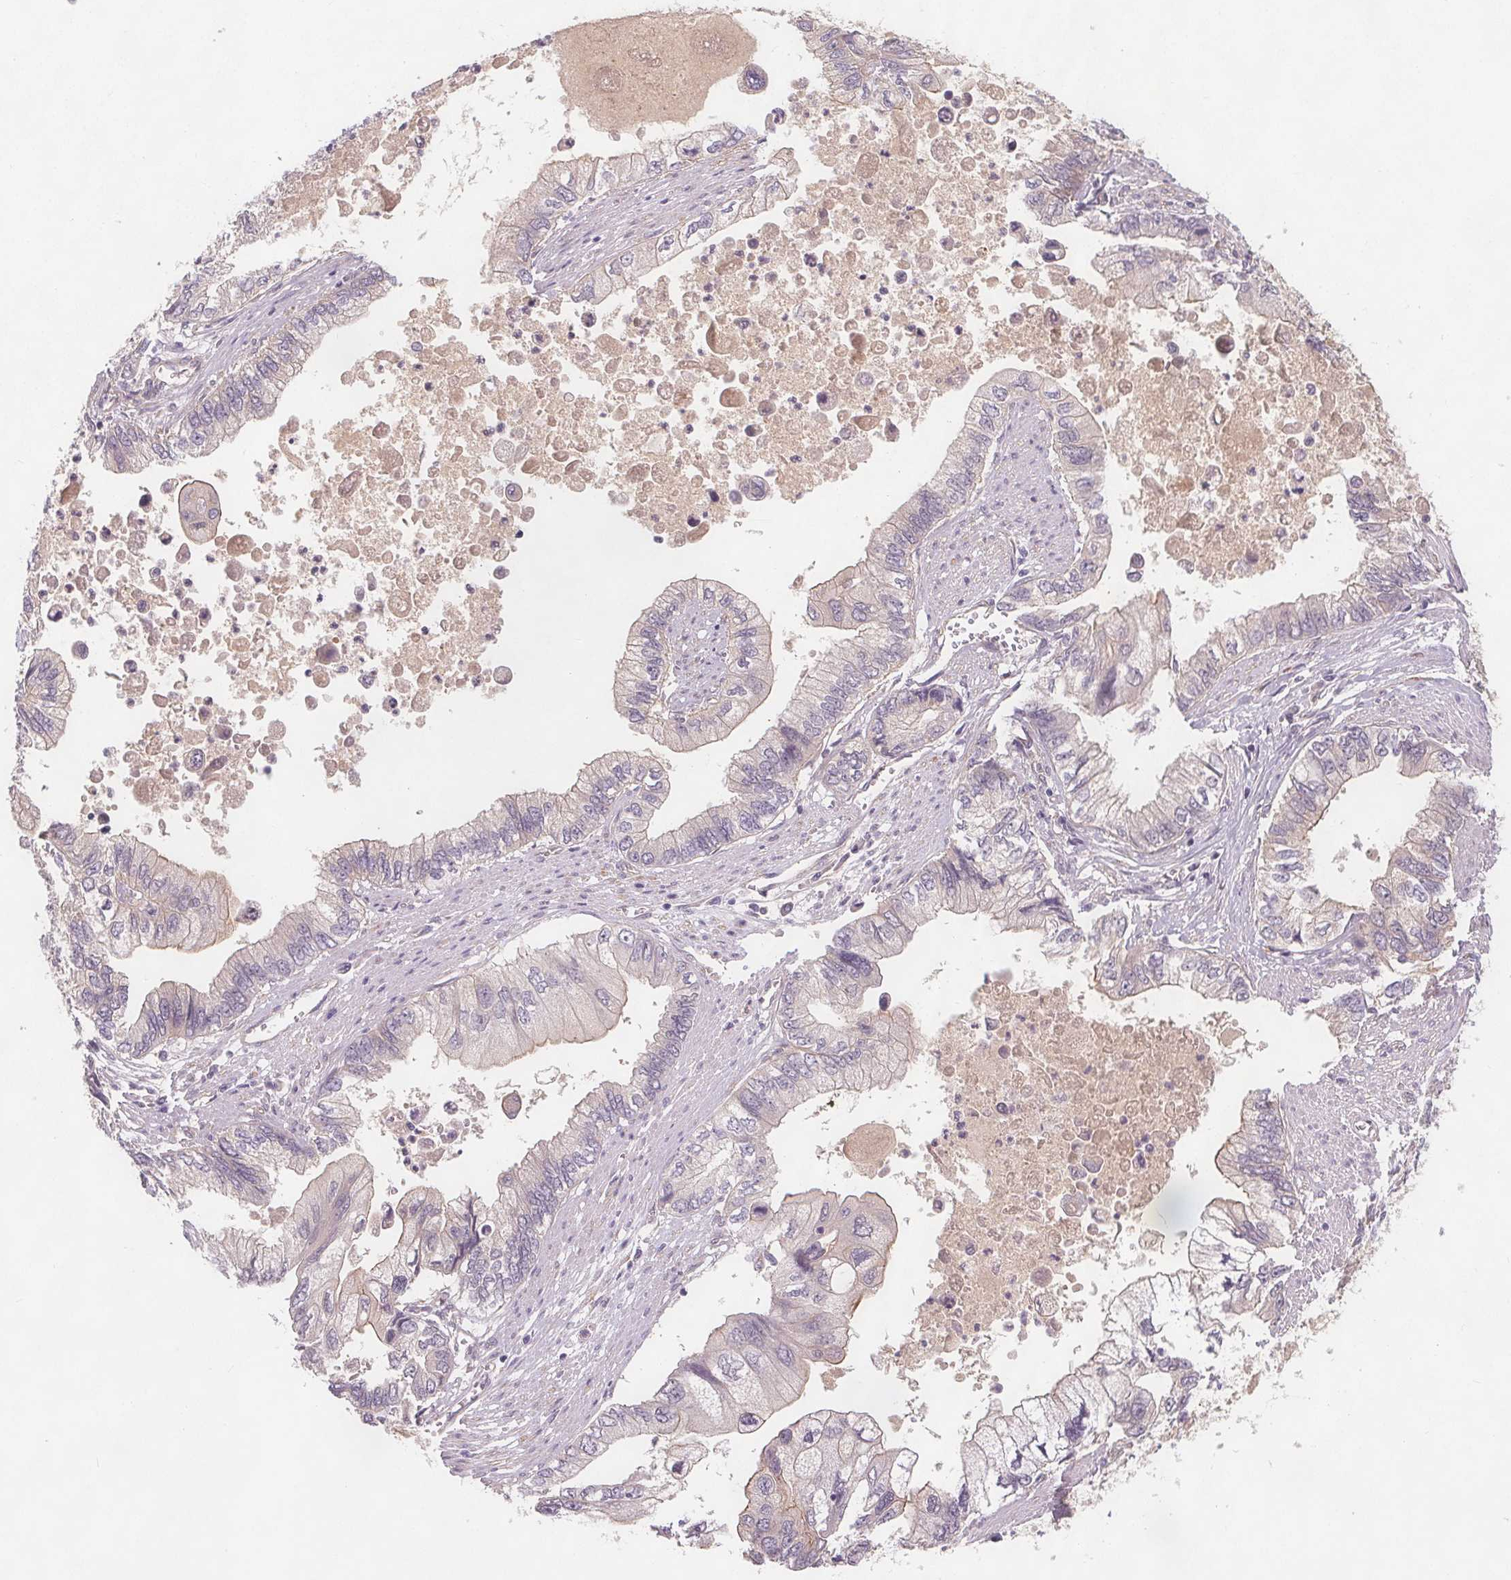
{"staining": {"intensity": "negative", "quantity": "none", "location": "none"}, "tissue": "stomach cancer", "cell_type": "Tumor cells", "image_type": "cancer", "snomed": [{"axis": "morphology", "description": "Adenocarcinoma, NOS"}, {"axis": "topography", "description": "Pancreas"}, {"axis": "topography", "description": "Stomach, upper"}], "caption": "Immunohistochemistry (IHC) of stomach cancer displays no staining in tumor cells.", "gene": "VNN1", "patient": {"sex": "male", "age": 77}}